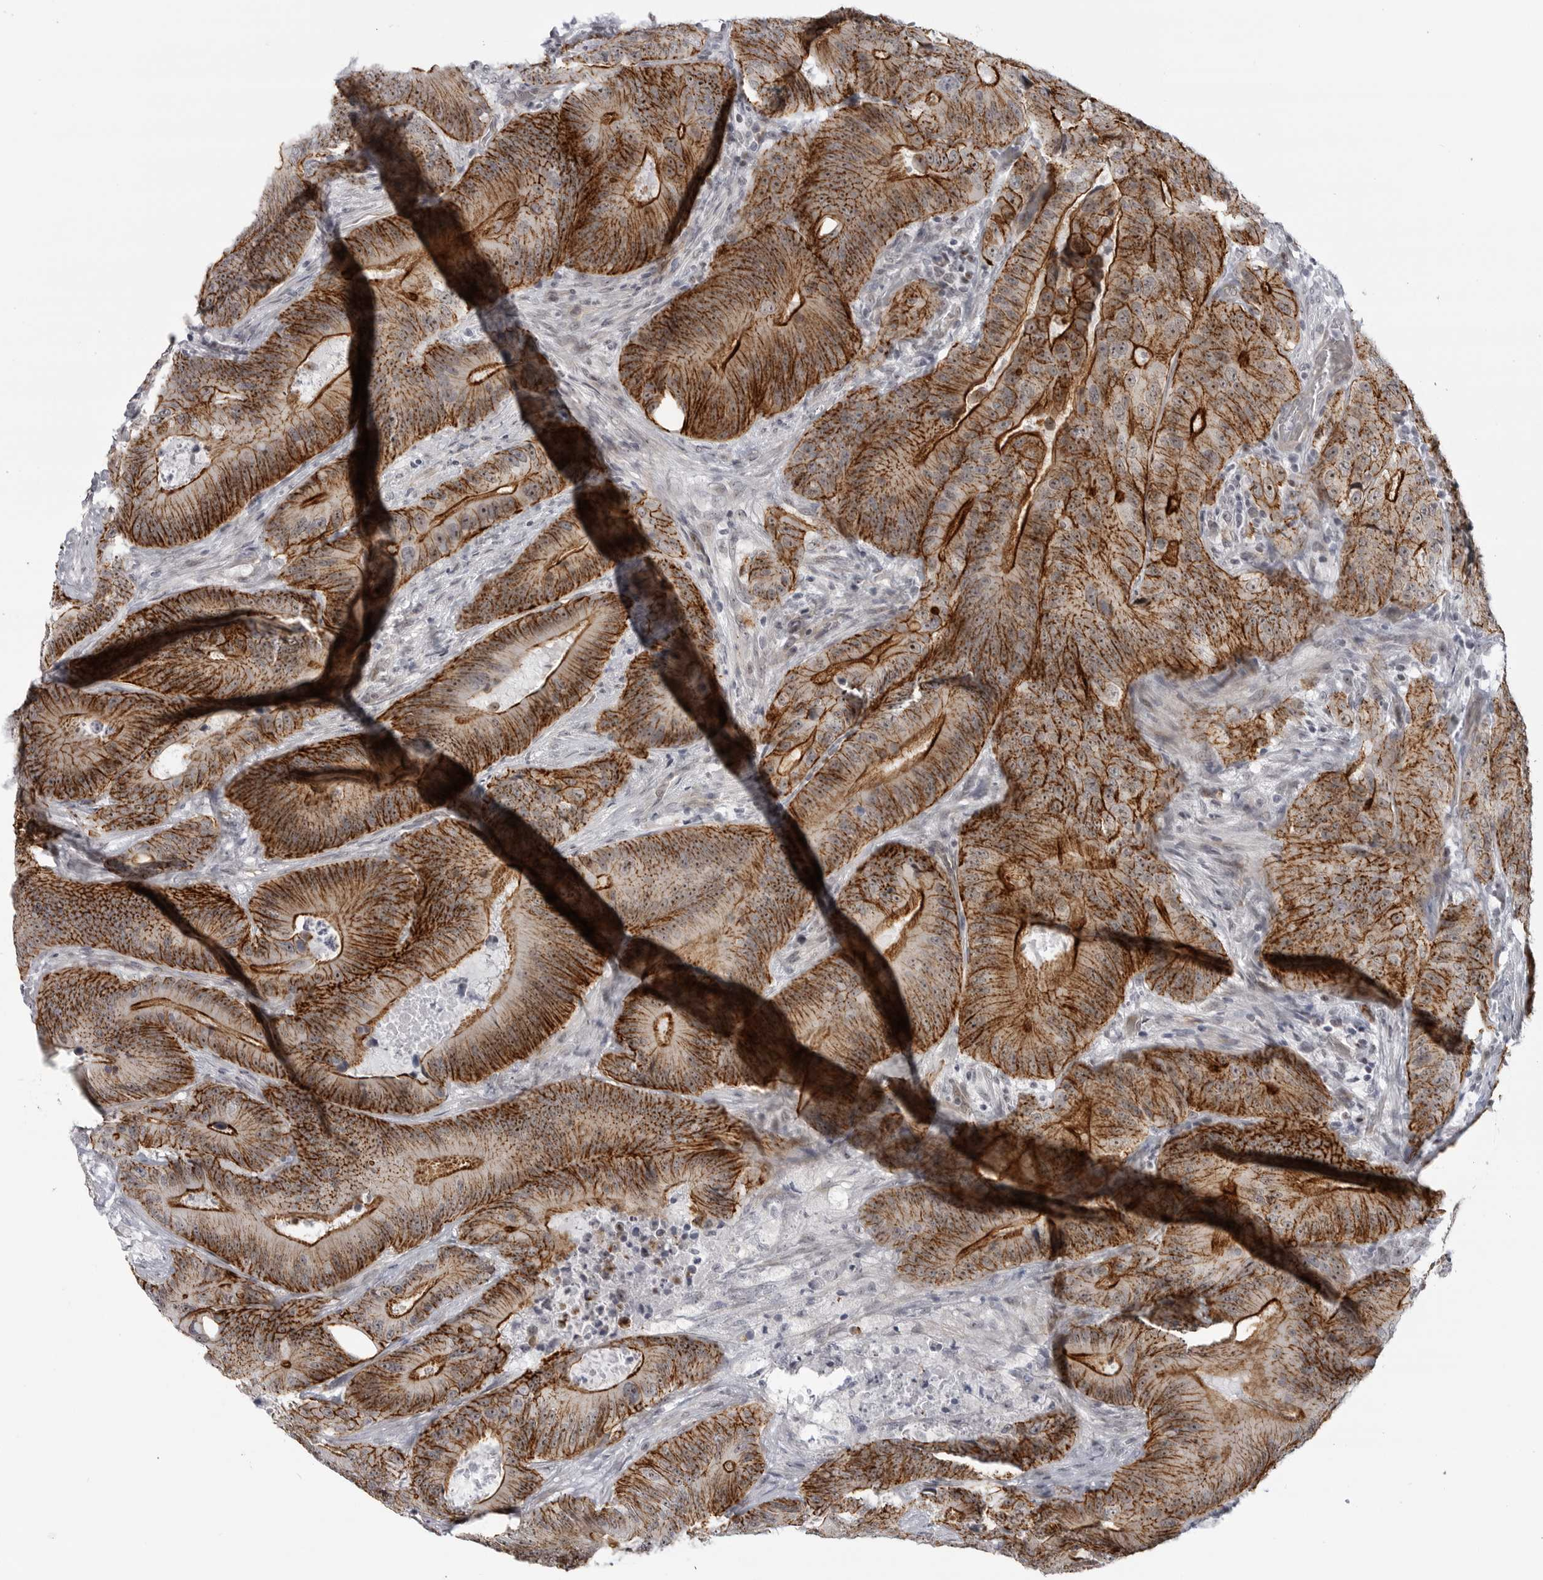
{"staining": {"intensity": "strong", "quantity": ">75%", "location": "cytoplasmic/membranous"}, "tissue": "colorectal cancer", "cell_type": "Tumor cells", "image_type": "cancer", "snomed": [{"axis": "morphology", "description": "Adenocarcinoma, NOS"}, {"axis": "topography", "description": "Colon"}], "caption": "Strong cytoplasmic/membranous staining for a protein is present in about >75% of tumor cells of colorectal adenocarcinoma using immunohistochemistry.", "gene": "CEP295NL", "patient": {"sex": "male", "age": 83}}